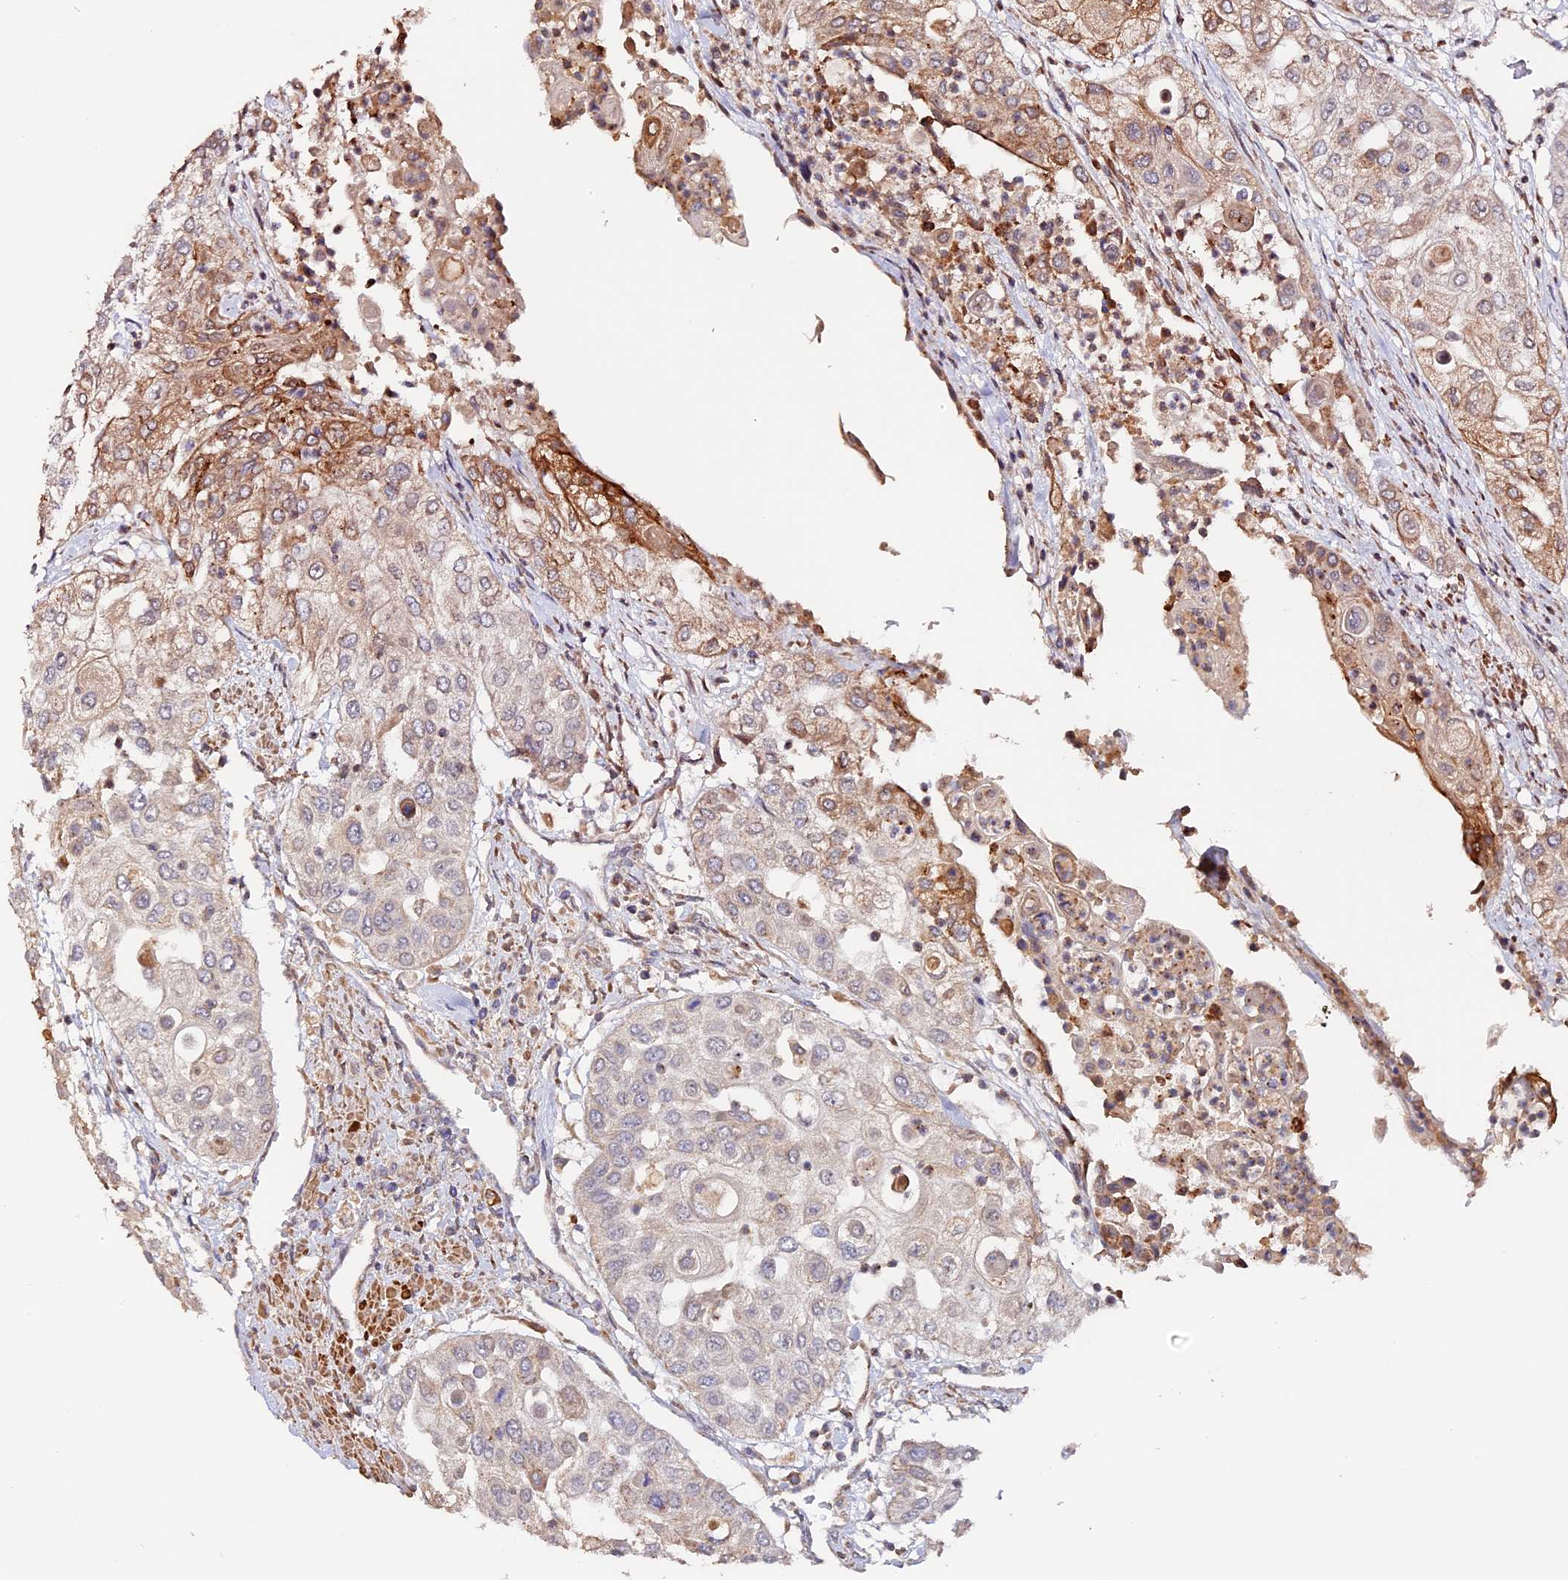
{"staining": {"intensity": "moderate", "quantity": "25%-75%", "location": "cytoplasmic/membranous"}, "tissue": "urothelial cancer", "cell_type": "Tumor cells", "image_type": "cancer", "snomed": [{"axis": "morphology", "description": "Urothelial carcinoma, High grade"}, {"axis": "topography", "description": "Urinary bladder"}], "caption": "Tumor cells demonstrate medium levels of moderate cytoplasmic/membranous expression in approximately 25%-75% of cells in high-grade urothelial carcinoma.", "gene": "TANGO6", "patient": {"sex": "female", "age": 79}}